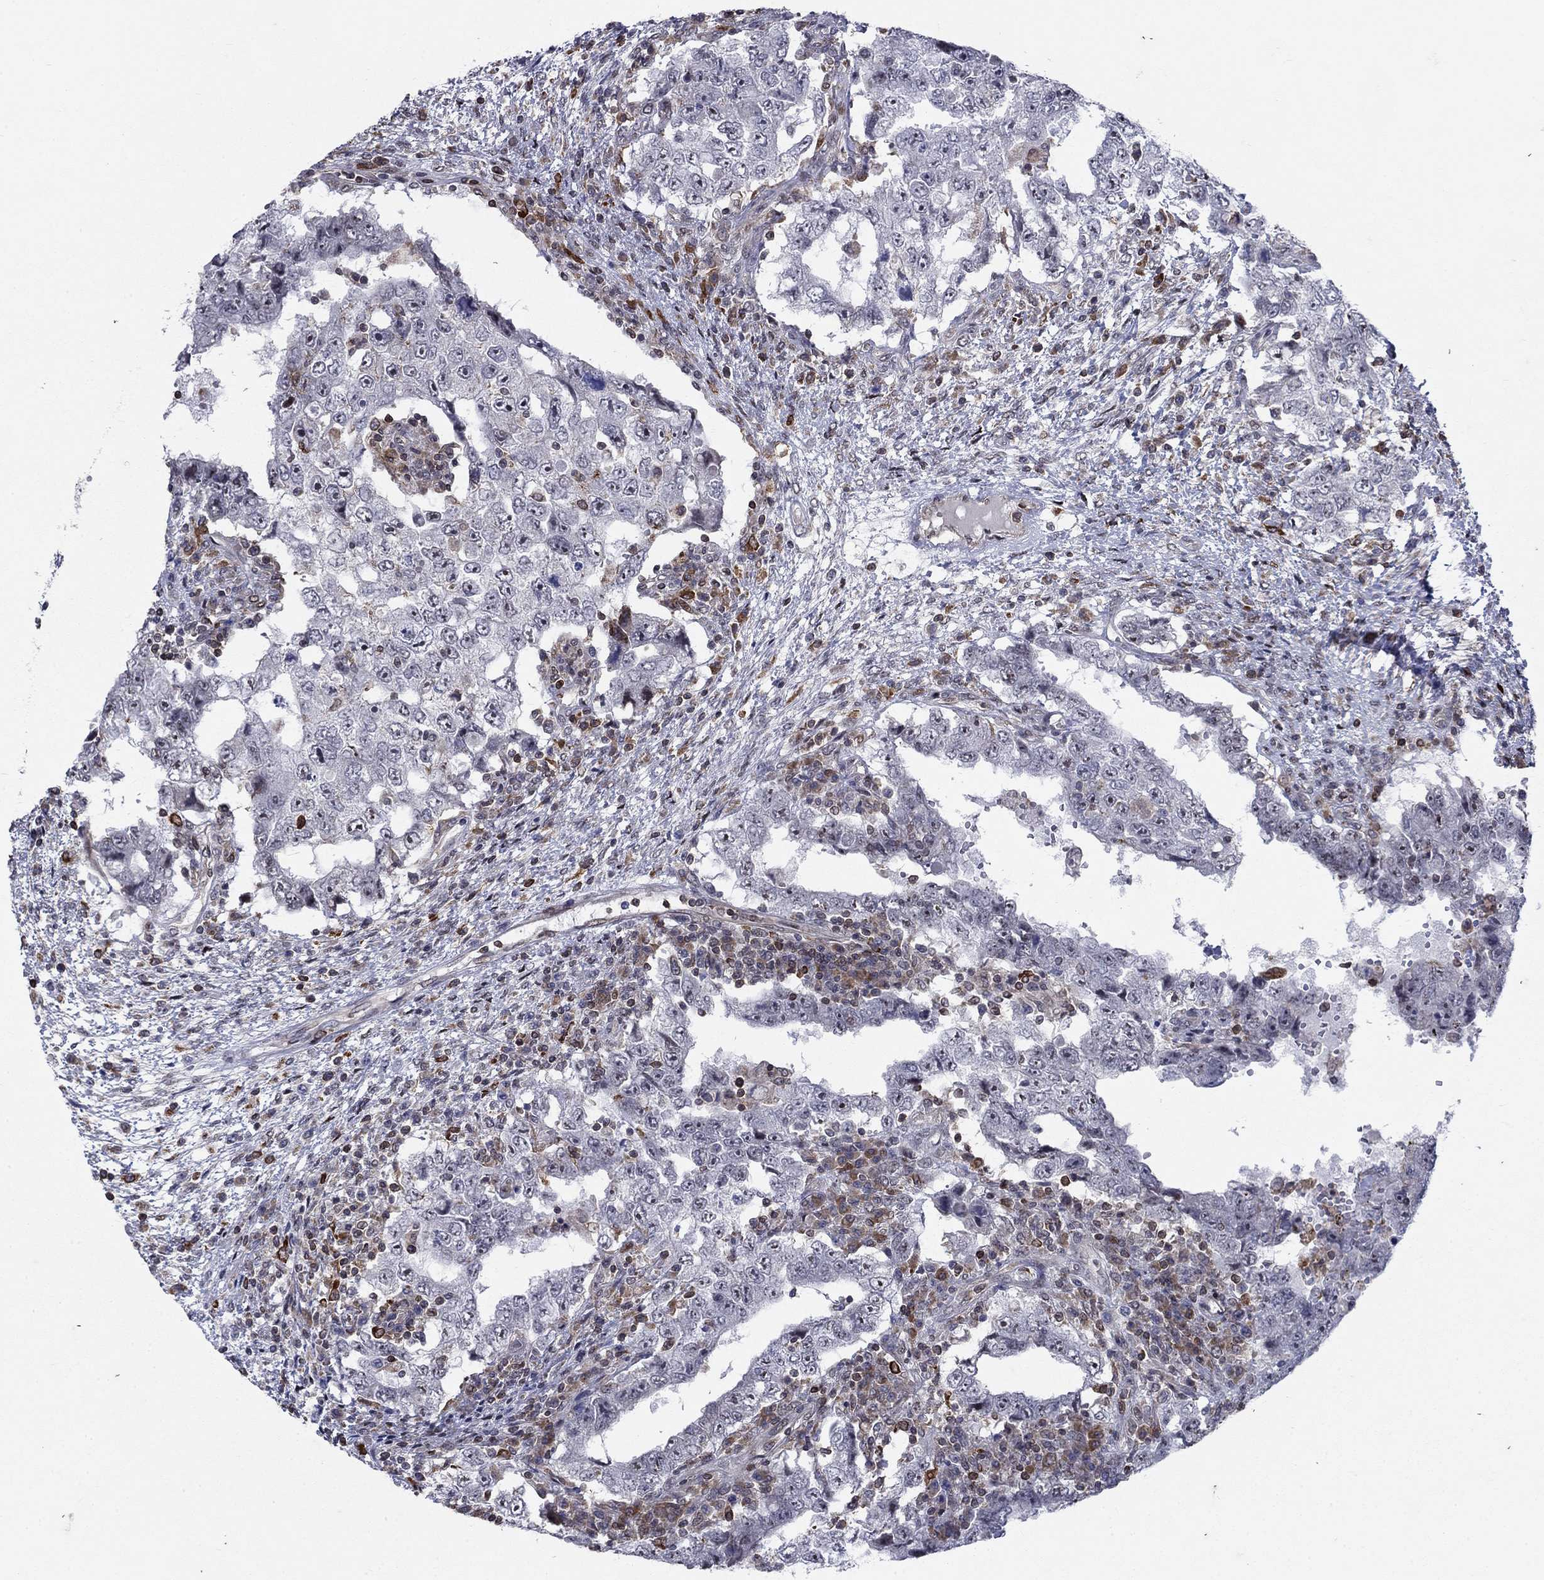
{"staining": {"intensity": "negative", "quantity": "none", "location": "none"}, "tissue": "testis cancer", "cell_type": "Tumor cells", "image_type": "cancer", "snomed": [{"axis": "morphology", "description": "Carcinoma, Embryonal, NOS"}, {"axis": "topography", "description": "Testis"}], "caption": "This is an immunohistochemistry image of testis cancer. There is no expression in tumor cells.", "gene": "DHRS7", "patient": {"sex": "male", "age": 26}}